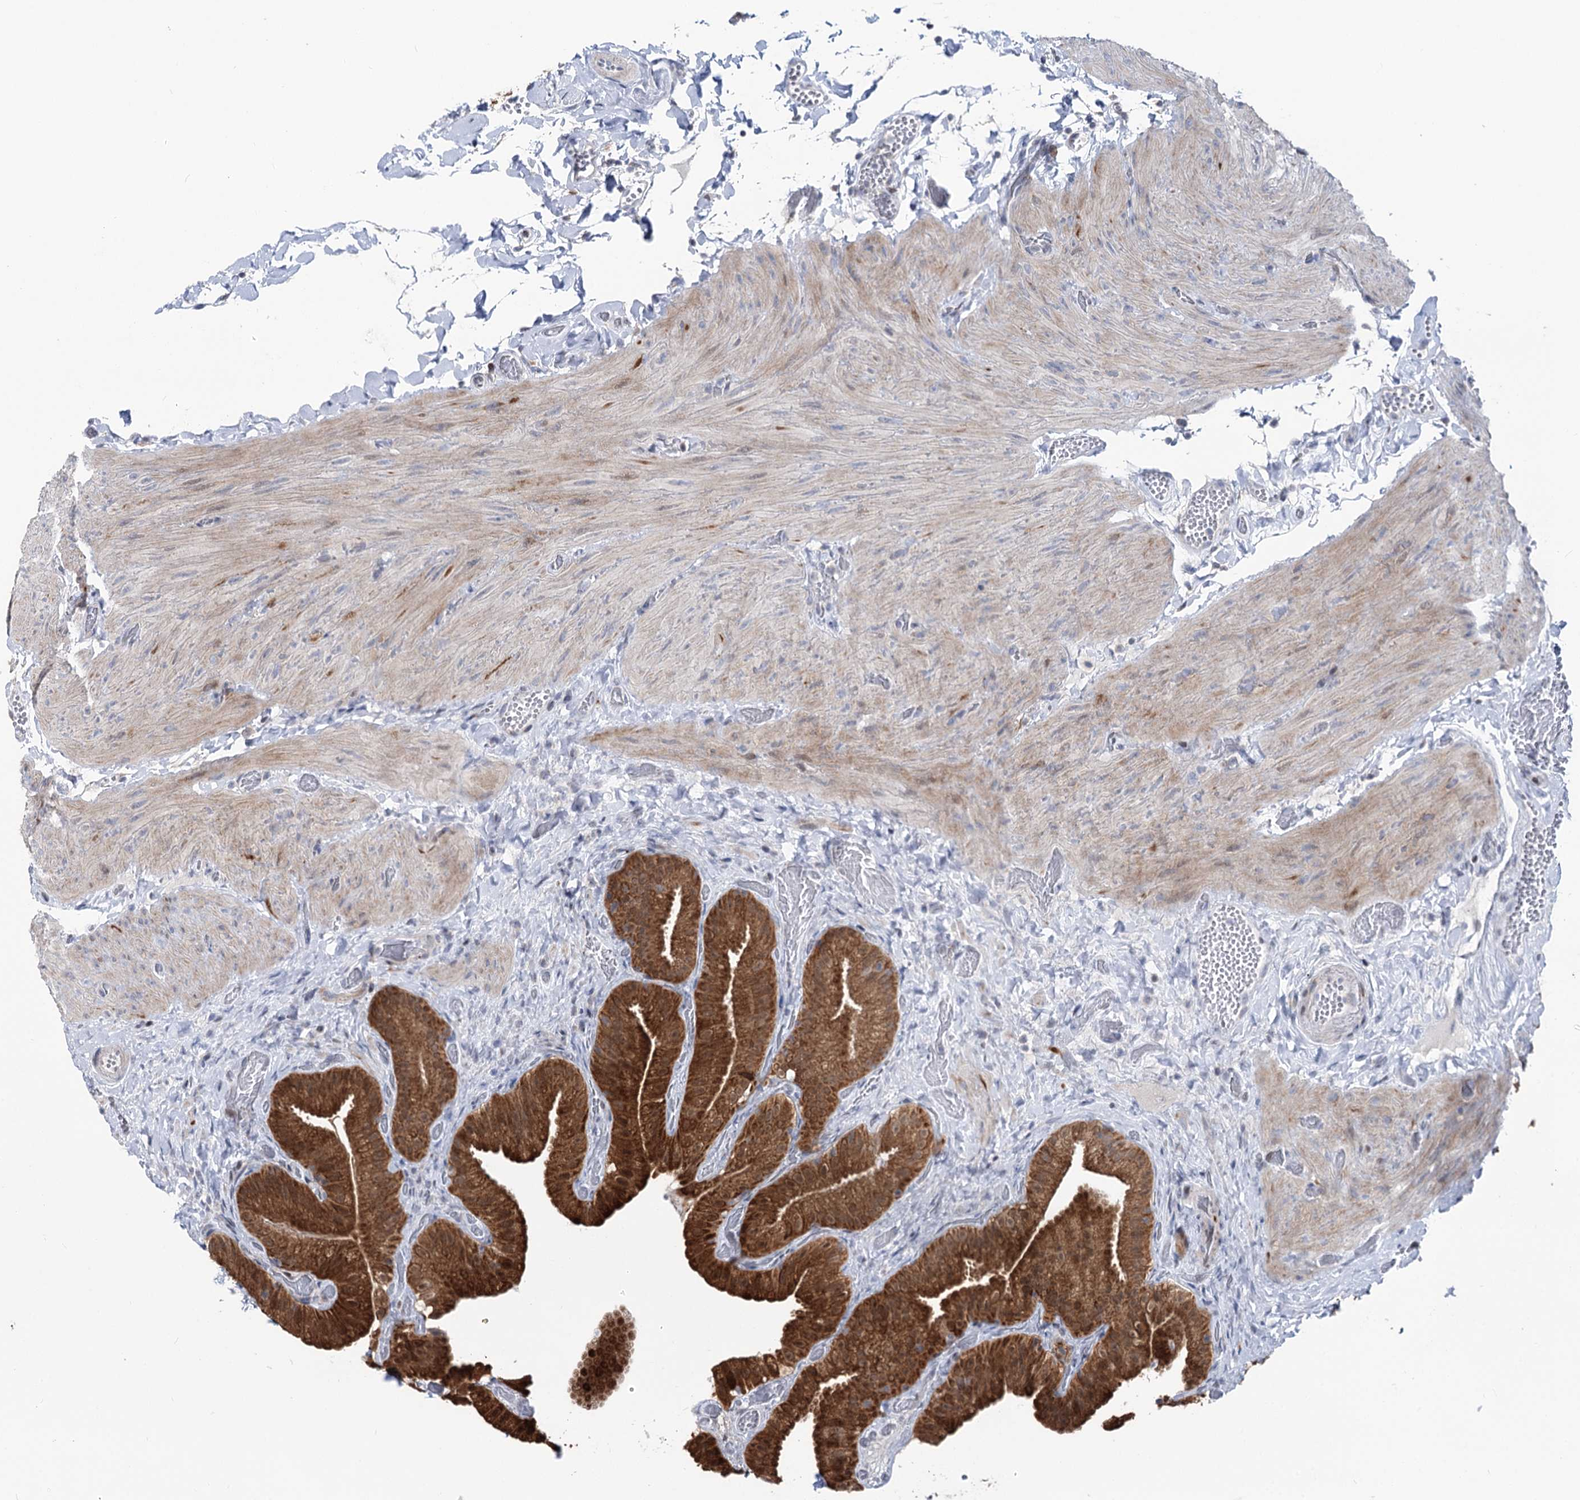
{"staining": {"intensity": "strong", "quantity": ">75%", "location": "cytoplasmic/membranous,nuclear"}, "tissue": "gallbladder", "cell_type": "Glandular cells", "image_type": "normal", "snomed": [{"axis": "morphology", "description": "Normal tissue, NOS"}, {"axis": "topography", "description": "Gallbladder"}], "caption": "This histopathology image reveals normal gallbladder stained with immunohistochemistry to label a protein in brown. The cytoplasmic/membranous,nuclear of glandular cells show strong positivity for the protein. Nuclei are counter-stained blue.", "gene": "PTGR1", "patient": {"sex": "female", "age": 64}}